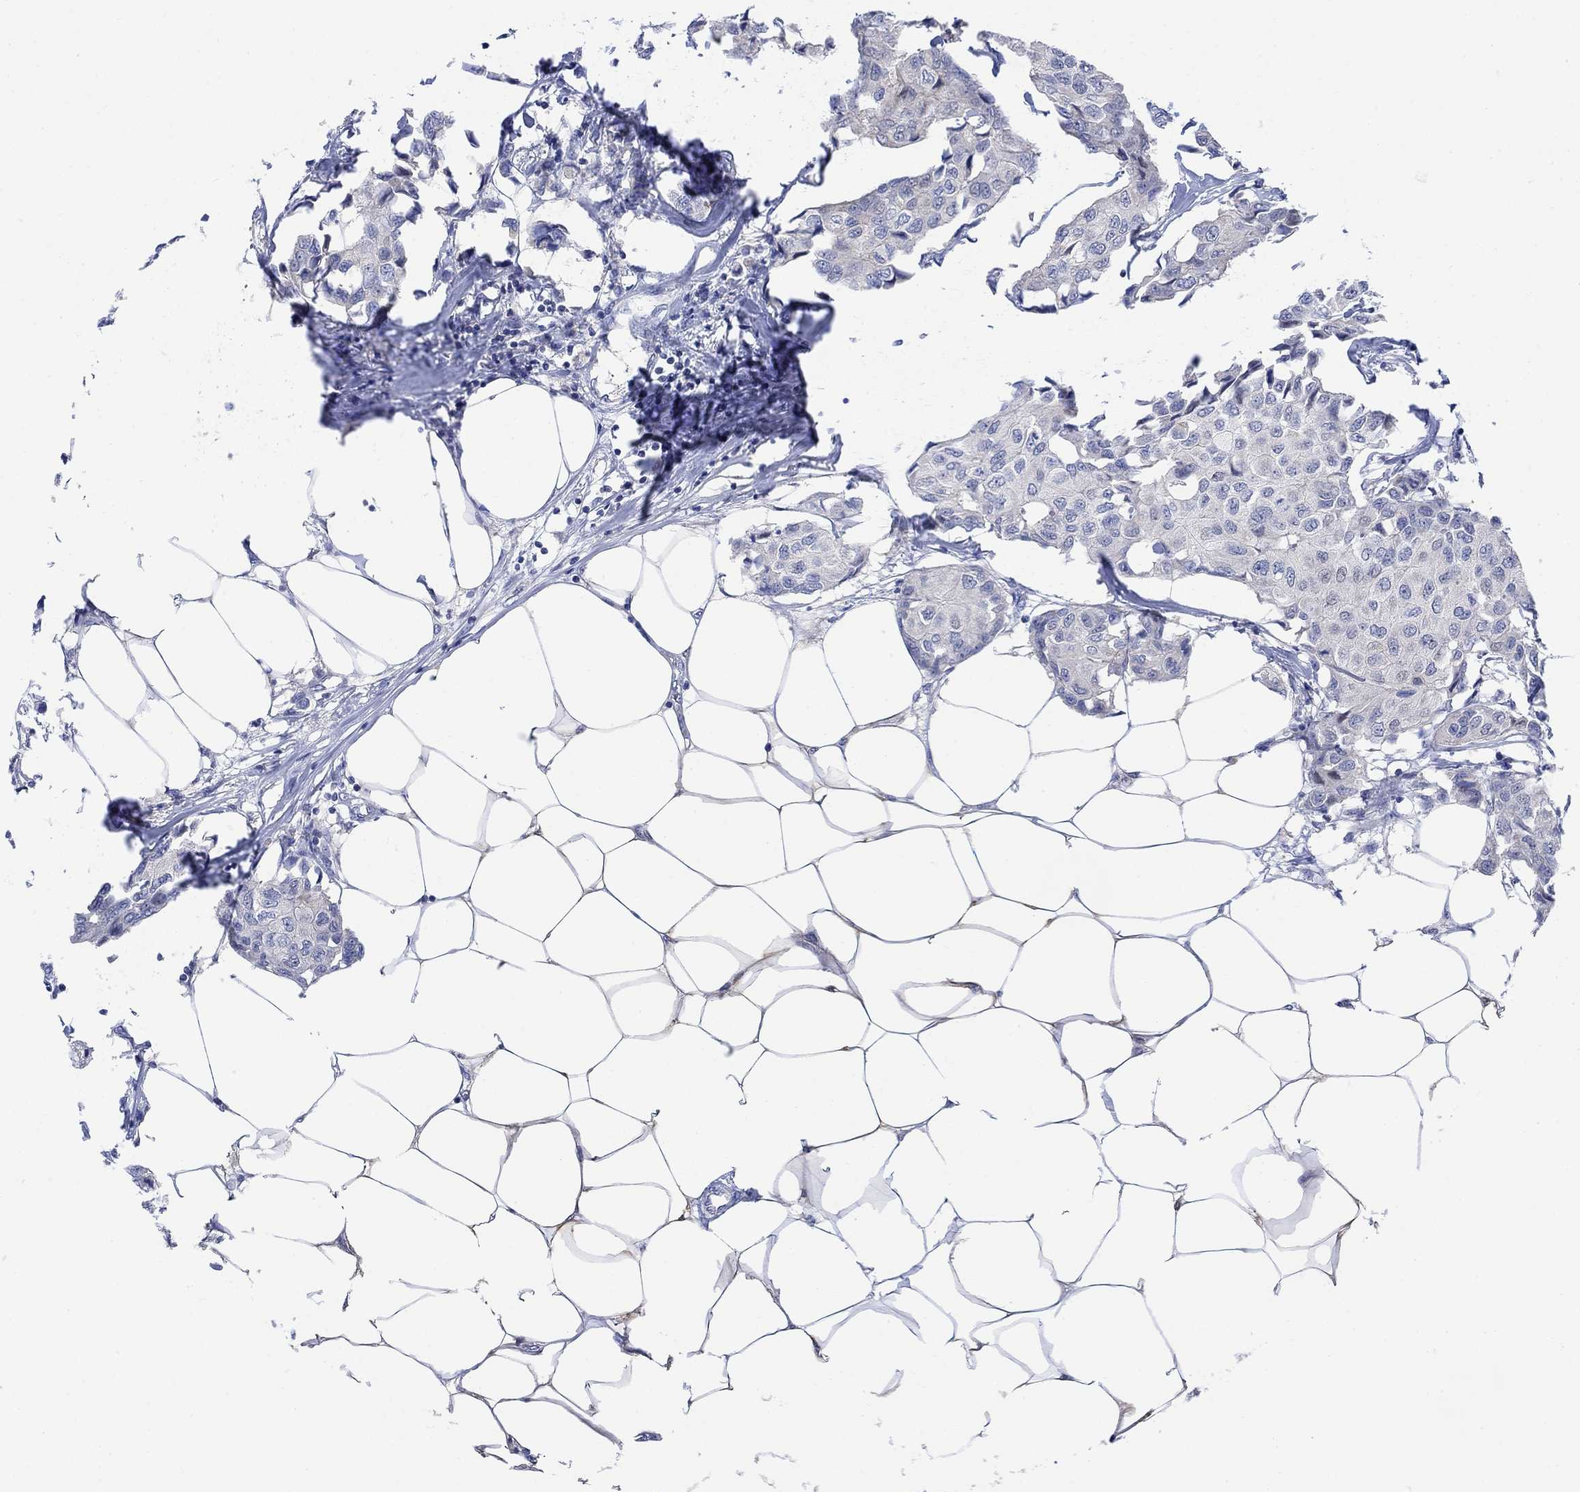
{"staining": {"intensity": "negative", "quantity": "none", "location": "none"}, "tissue": "breast cancer", "cell_type": "Tumor cells", "image_type": "cancer", "snomed": [{"axis": "morphology", "description": "Duct carcinoma"}, {"axis": "topography", "description": "Breast"}], "caption": "Tumor cells are negative for brown protein staining in breast cancer. (Stains: DAB immunohistochemistry with hematoxylin counter stain, Microscopy: brightfield microscopy at high magnification).", "gene": "ARSK", "patient": {"sex": "female", "age": 80}}